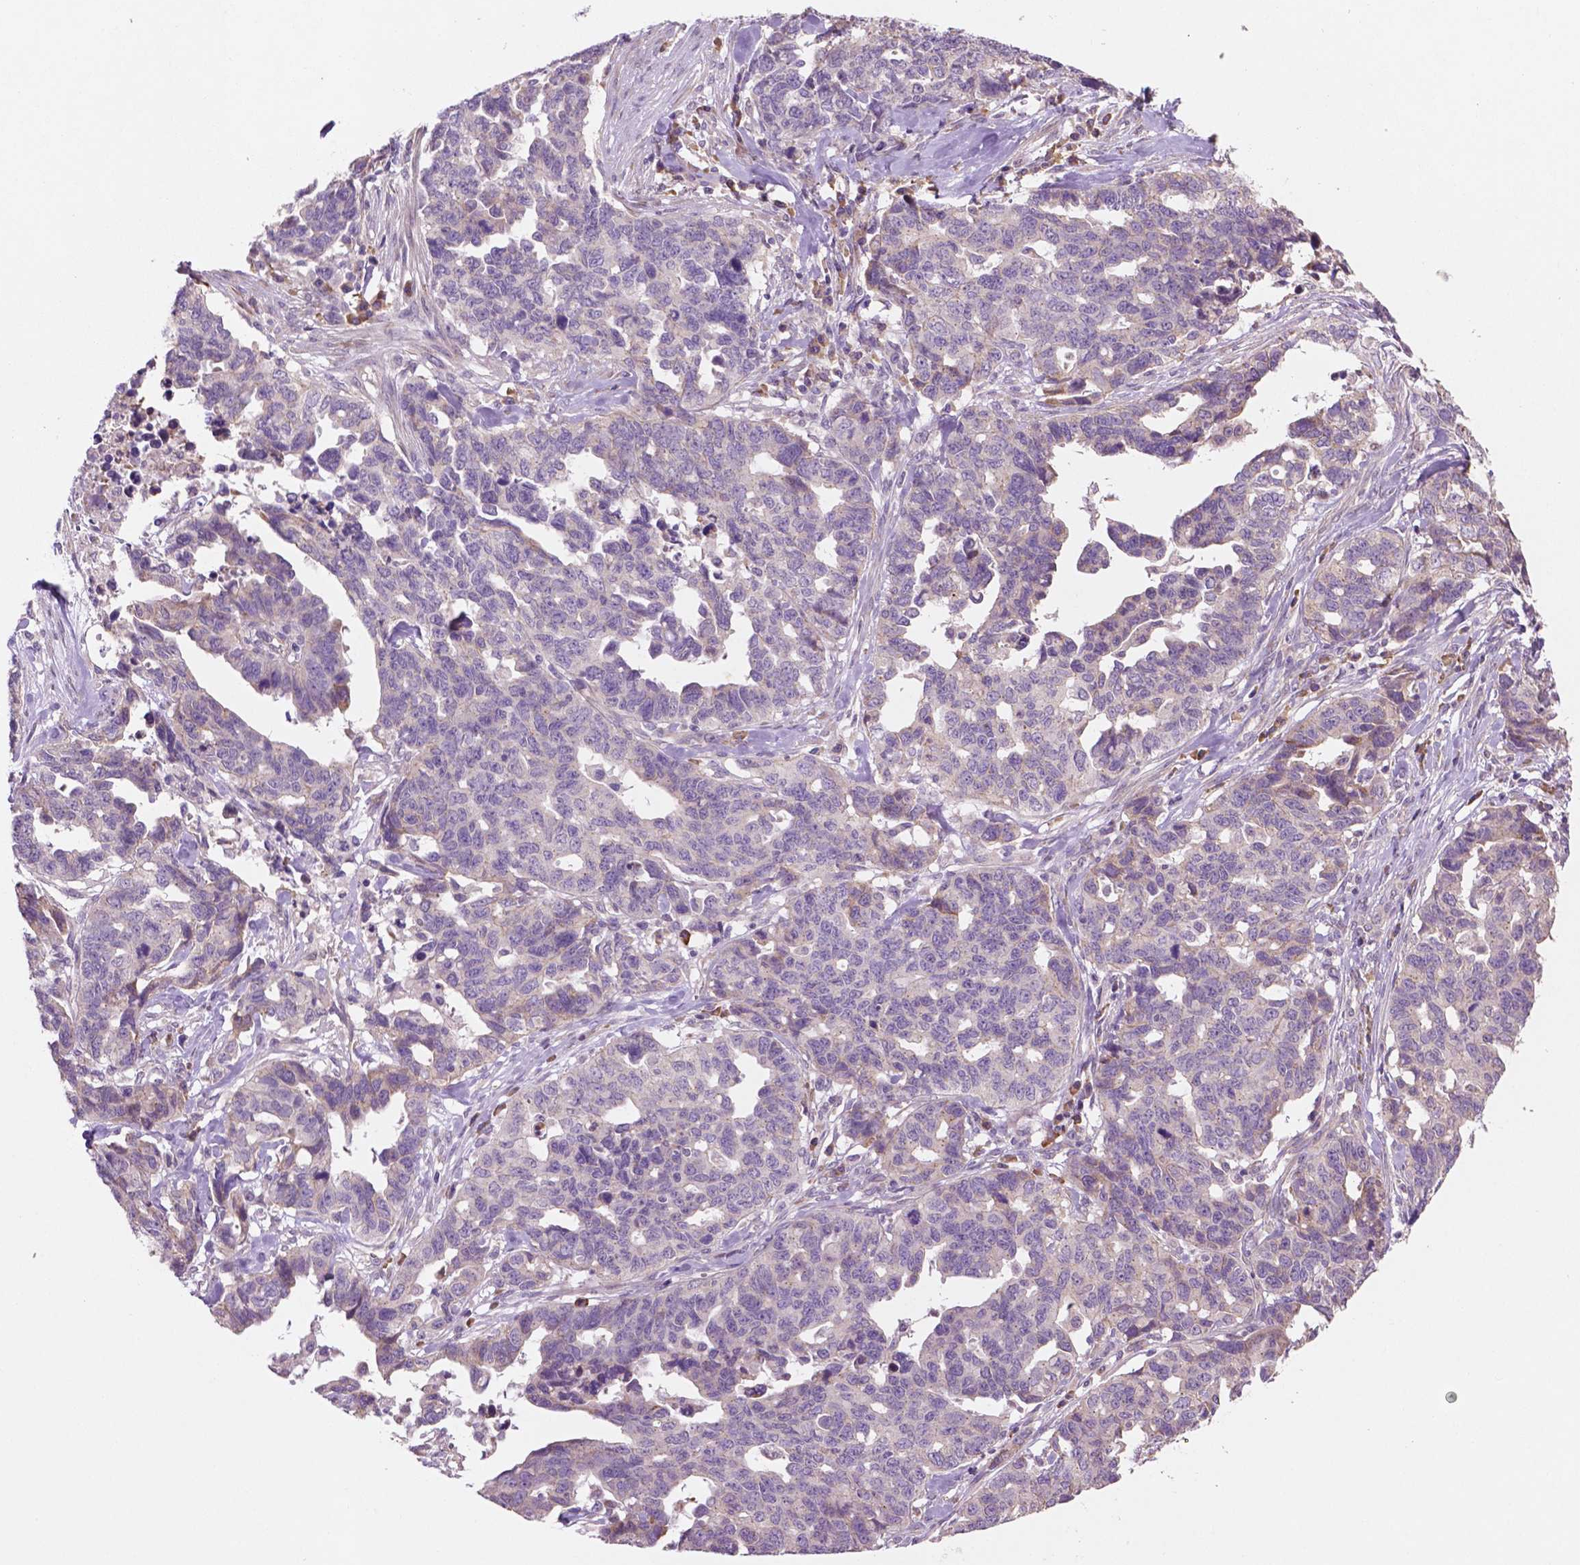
{"staining": {"intensity": "moderate", "quantity": "<25%", "location": "cytoplasmic/membranous"}, "tissue": "ovarian cancer", "cell_type": "Tumor cells", "image_type": "cancer", "snomed": [{"axis": "morphology", "description": "Cystadenocarcinoma, serous, NOS"}, {"axis": "topography", "description": "Ovary"}], "caption": "Ovarian serous cystadenocarcinoma stained with immunohistochemistry demonstrates moderate cytoplasmic/membranous staining in approximately <25% of tumor cells.", "gene": "LRP1B", "patient": {"sex": "female", "age": 69}}